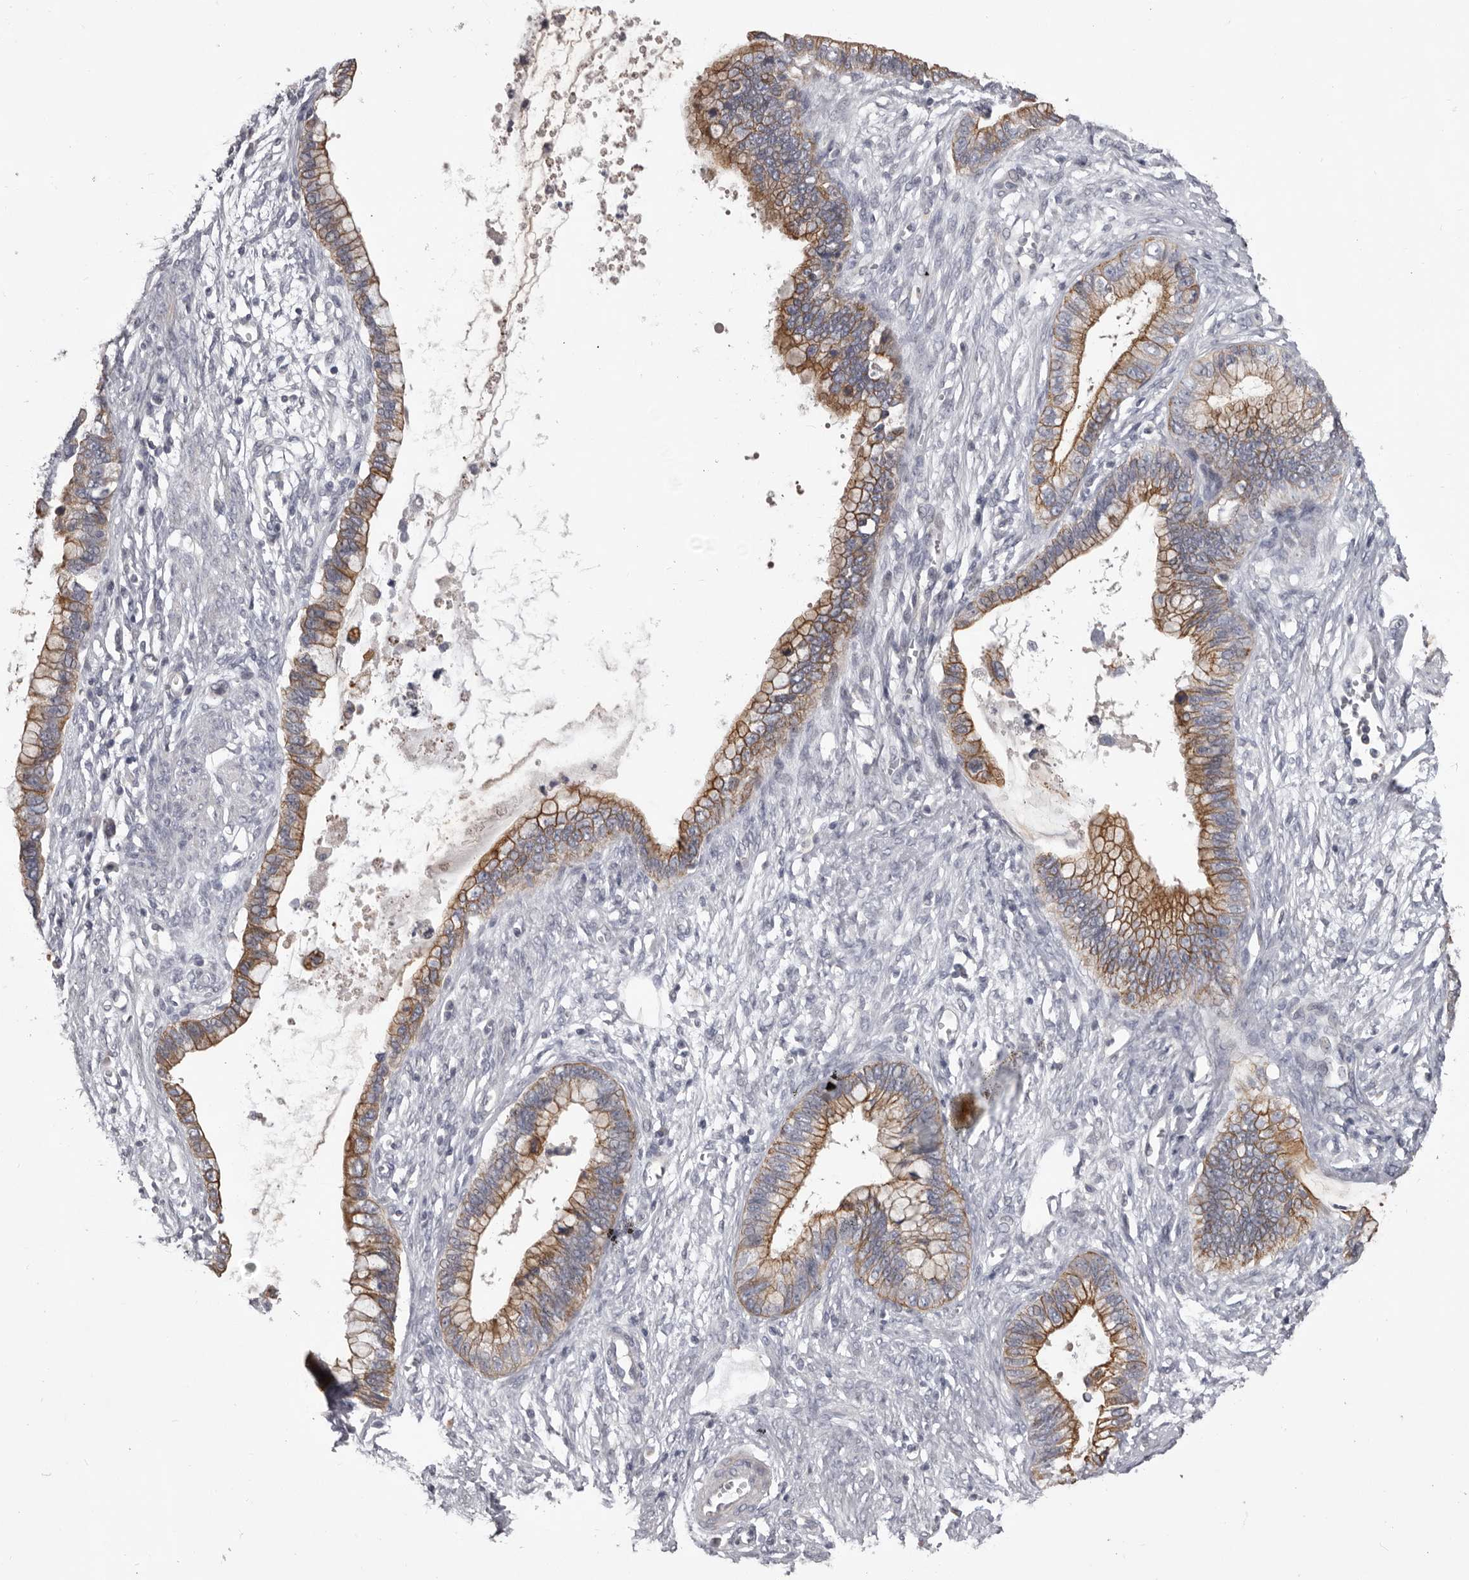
{"staining": {"intensity": "moderate", "quantity": ">75%", "location": "cytoplasmic/membranous"}, "tissue": "cervical cancer", "cell_type": "Tumor cells", "image_type": "cancer", "snomed": [{"axis": "morphology", "description": "Adenocarcinoma, NOS"}, {"axis": "topography", "description": "Cervix"}], "caption": "Immunohistochemical staining of human cervical adenocarcinoma displays medium levels of moderate cytoplasmic/membranous protein staining in approximately >75% of tumor cells. Nuclei are stained in blue.", "gene": "LPAR6", "patient": {"sex": "female", "age": 44}}